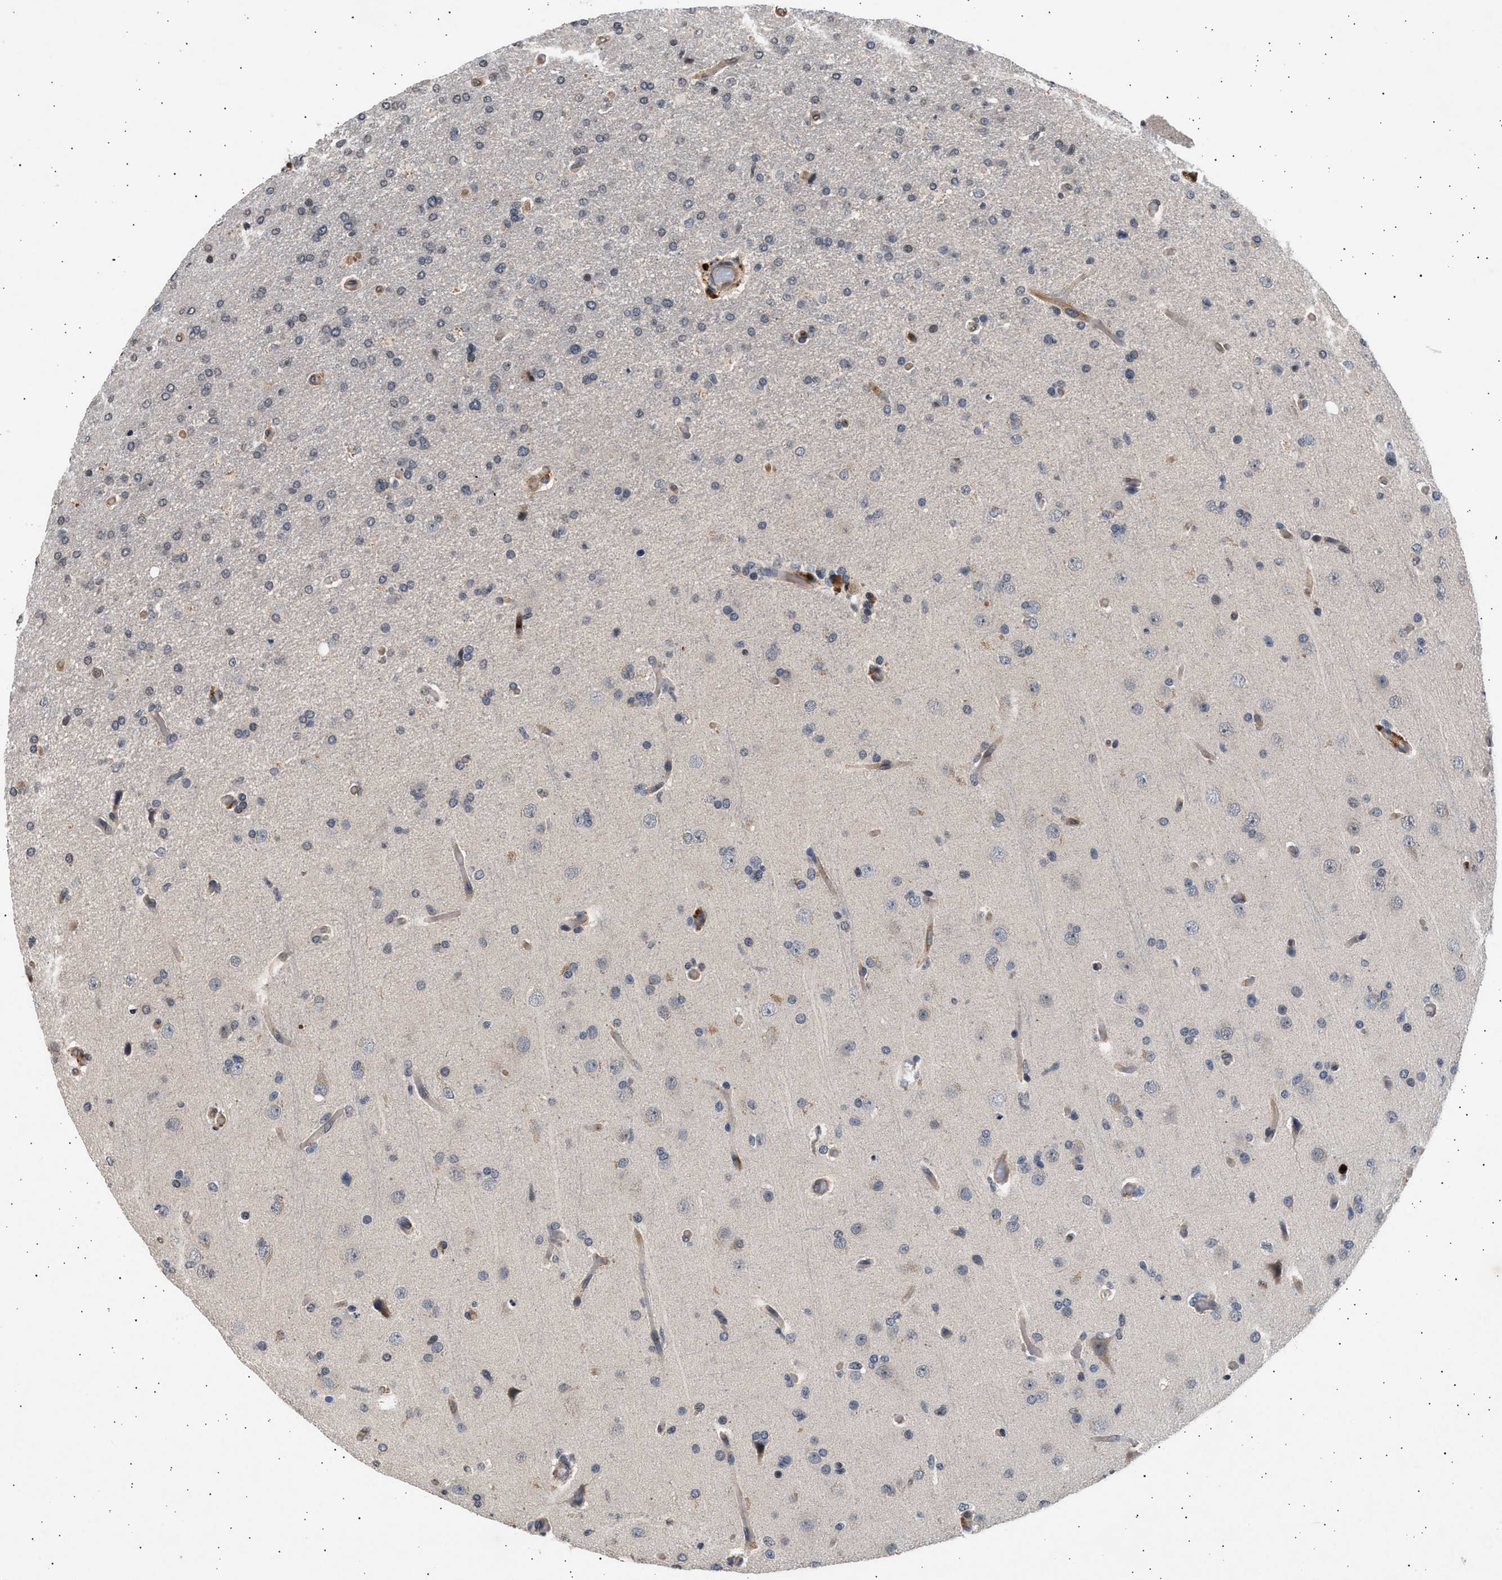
{"staining": {"intensity": "negative", "quantity": "none", "location": "none"}, "tissue": "glioma", "cell_type": "Tumor cells", "image_type": "cancer", "snomed": [{"axis": "morphology", "description": "Glioma, malignant, High grade"}, {"axis": "topography", "description": "Brain"}], "caption": "High magnification brightfield microscopy of malignant glioma (high-grade) stained with DAB (3,3'-diaminobenzidine) (brown) and counterstained with hematoxylin (blue): tumor cells show no significant expression. Brightfield microscopy of immunohistochemistry (IHC) stained with DAB (brown) and hematoxylin (blue), captured at high magnification.", "gene": "GRAP2", "patient": {"sex": "male", "age": 33}}